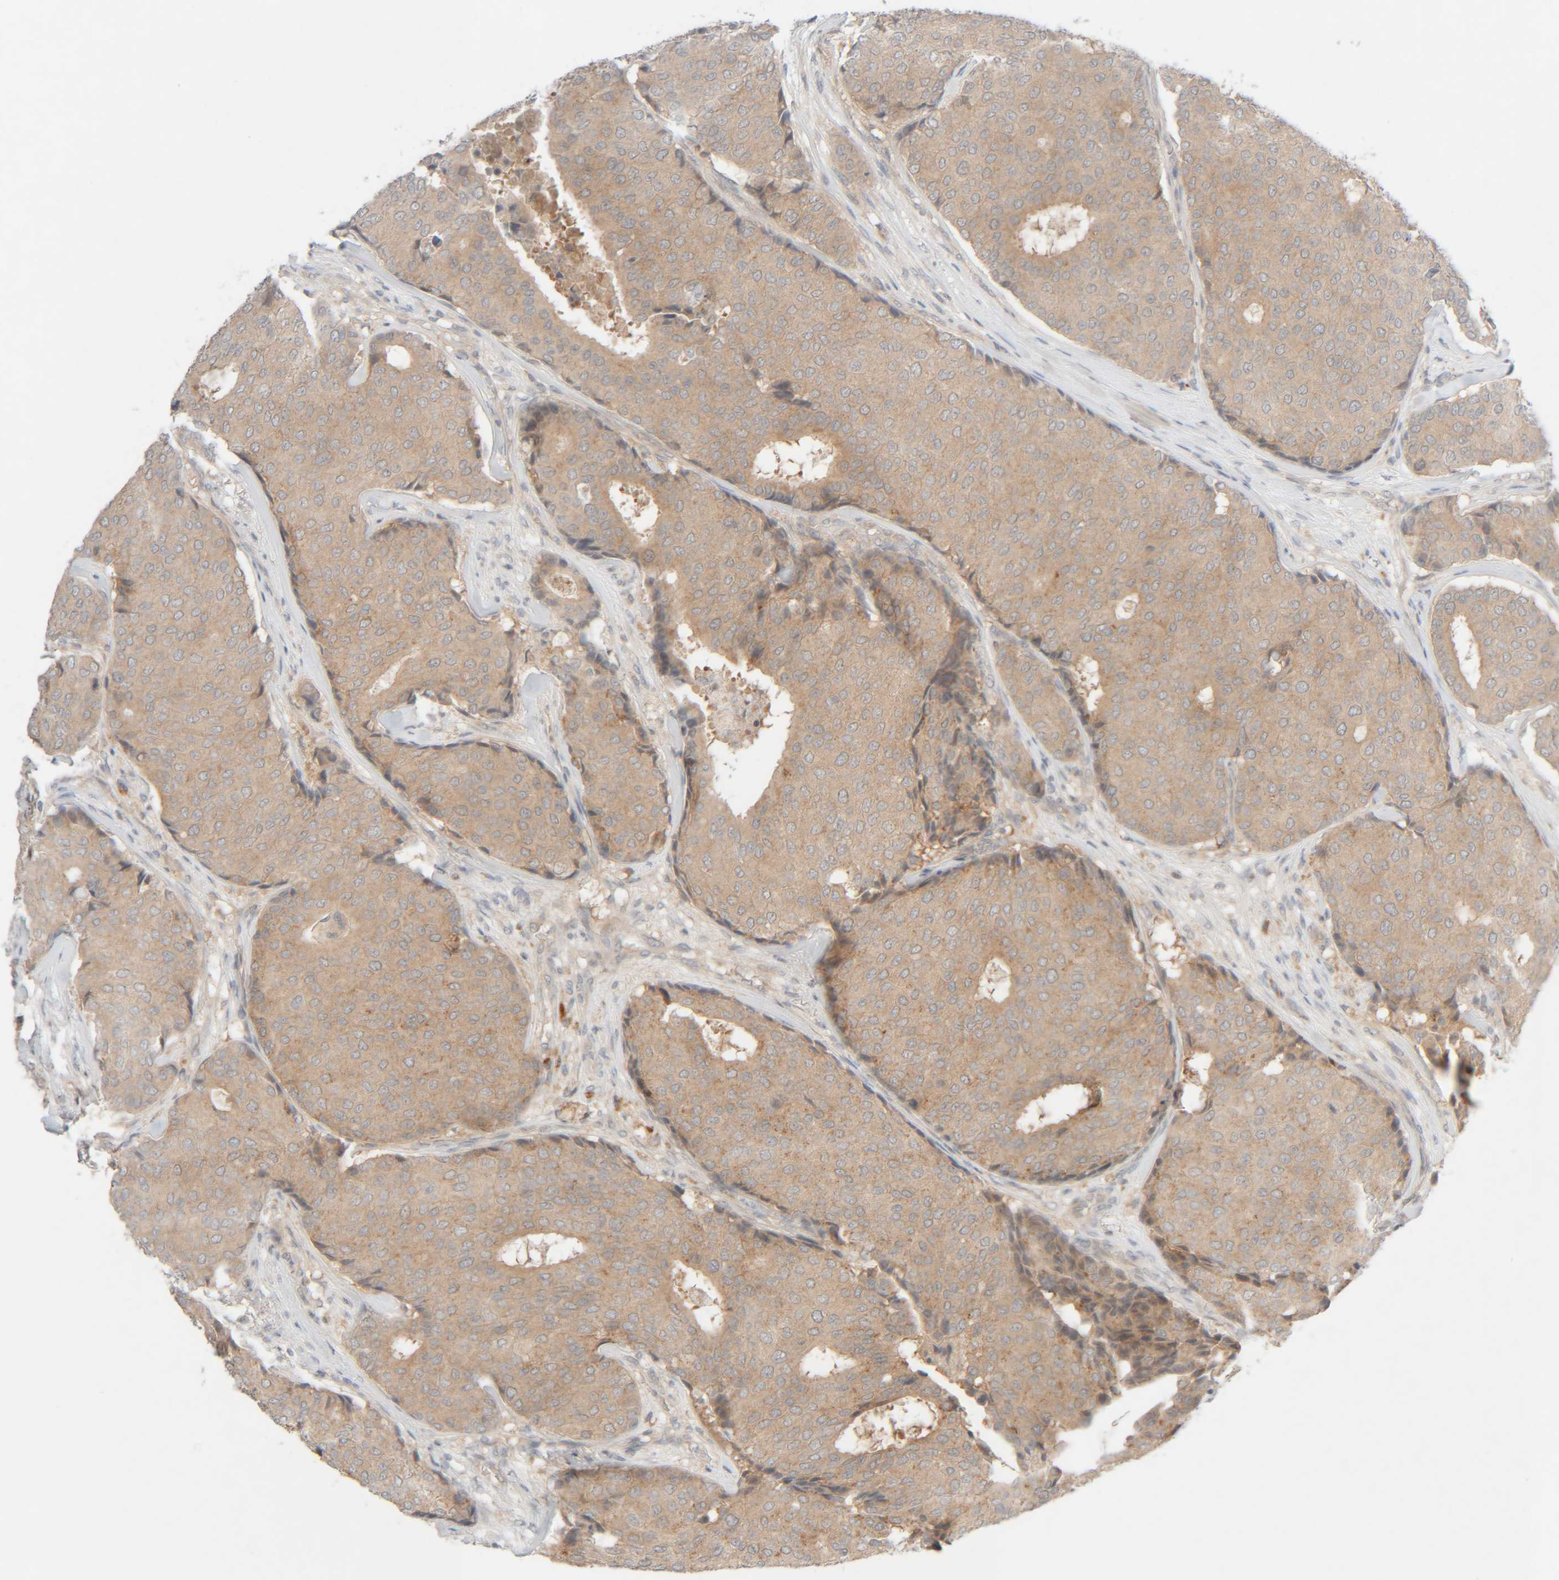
{"staining": {"intensity": "weak", "quantity": ">75%", "location": "cytoplasmic/membranous"}, "tissue": "breast cancer", "cell_type": "Tumor cells", "image_type": "cancer", "snomed": [{"axis": "morphology", "description": "Duct carcinoma"}, {"axis": "topography", "description": "Breast"}], "caption": "Approximately >75% of tumor cells in breast cancer (invasive ductal carcinoma) display weak cytoplasmic/membranous protein positivity as visualized by brown immunohistochemical staining.", "gene": "CHKA", "patient": {"sex": "female", "age": 75}}